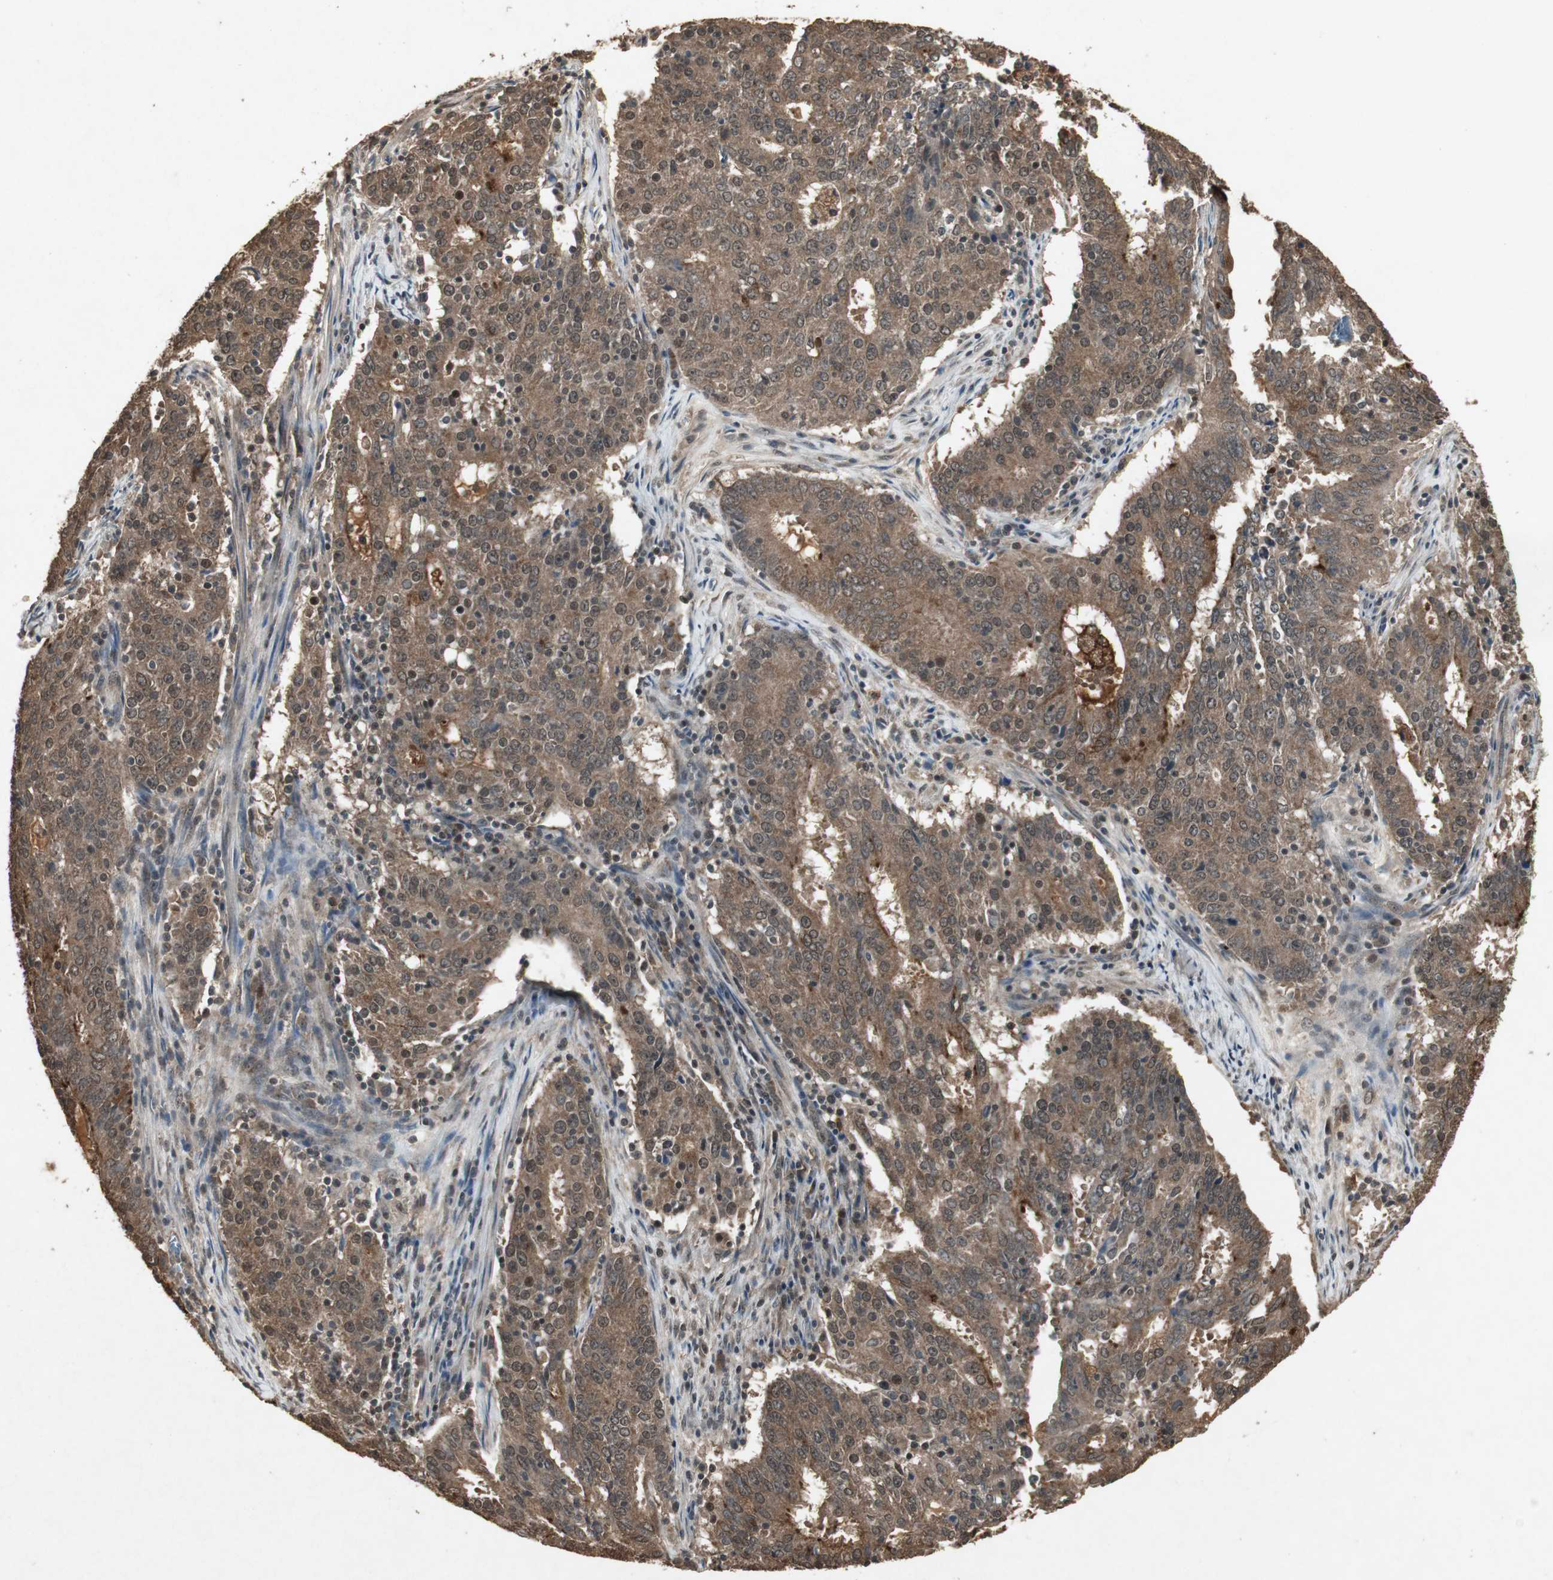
{"staining": {"intensity": "moderate", "quantity": ">75%", "location": "cytoplasmic/membranous,nuclear"}, "tissue": "cervical cancer", "cell_type": "Tumor cells", "image_type": "cancer", "snomed": [{"axis": "morphology", "description": "Adenocarcinoma, NOS"}, {"axis": "topography", "description": "Cervix"}], "caption": "Brown immunohistochemical staining in human cervical cancer (adenocarcinoma) shows moderate cytoplasmic/membranous and nuclear expression in about >75% of tumor cells.", "gene": "EMX1", "patient": {"sex": "female", "age": 44}}